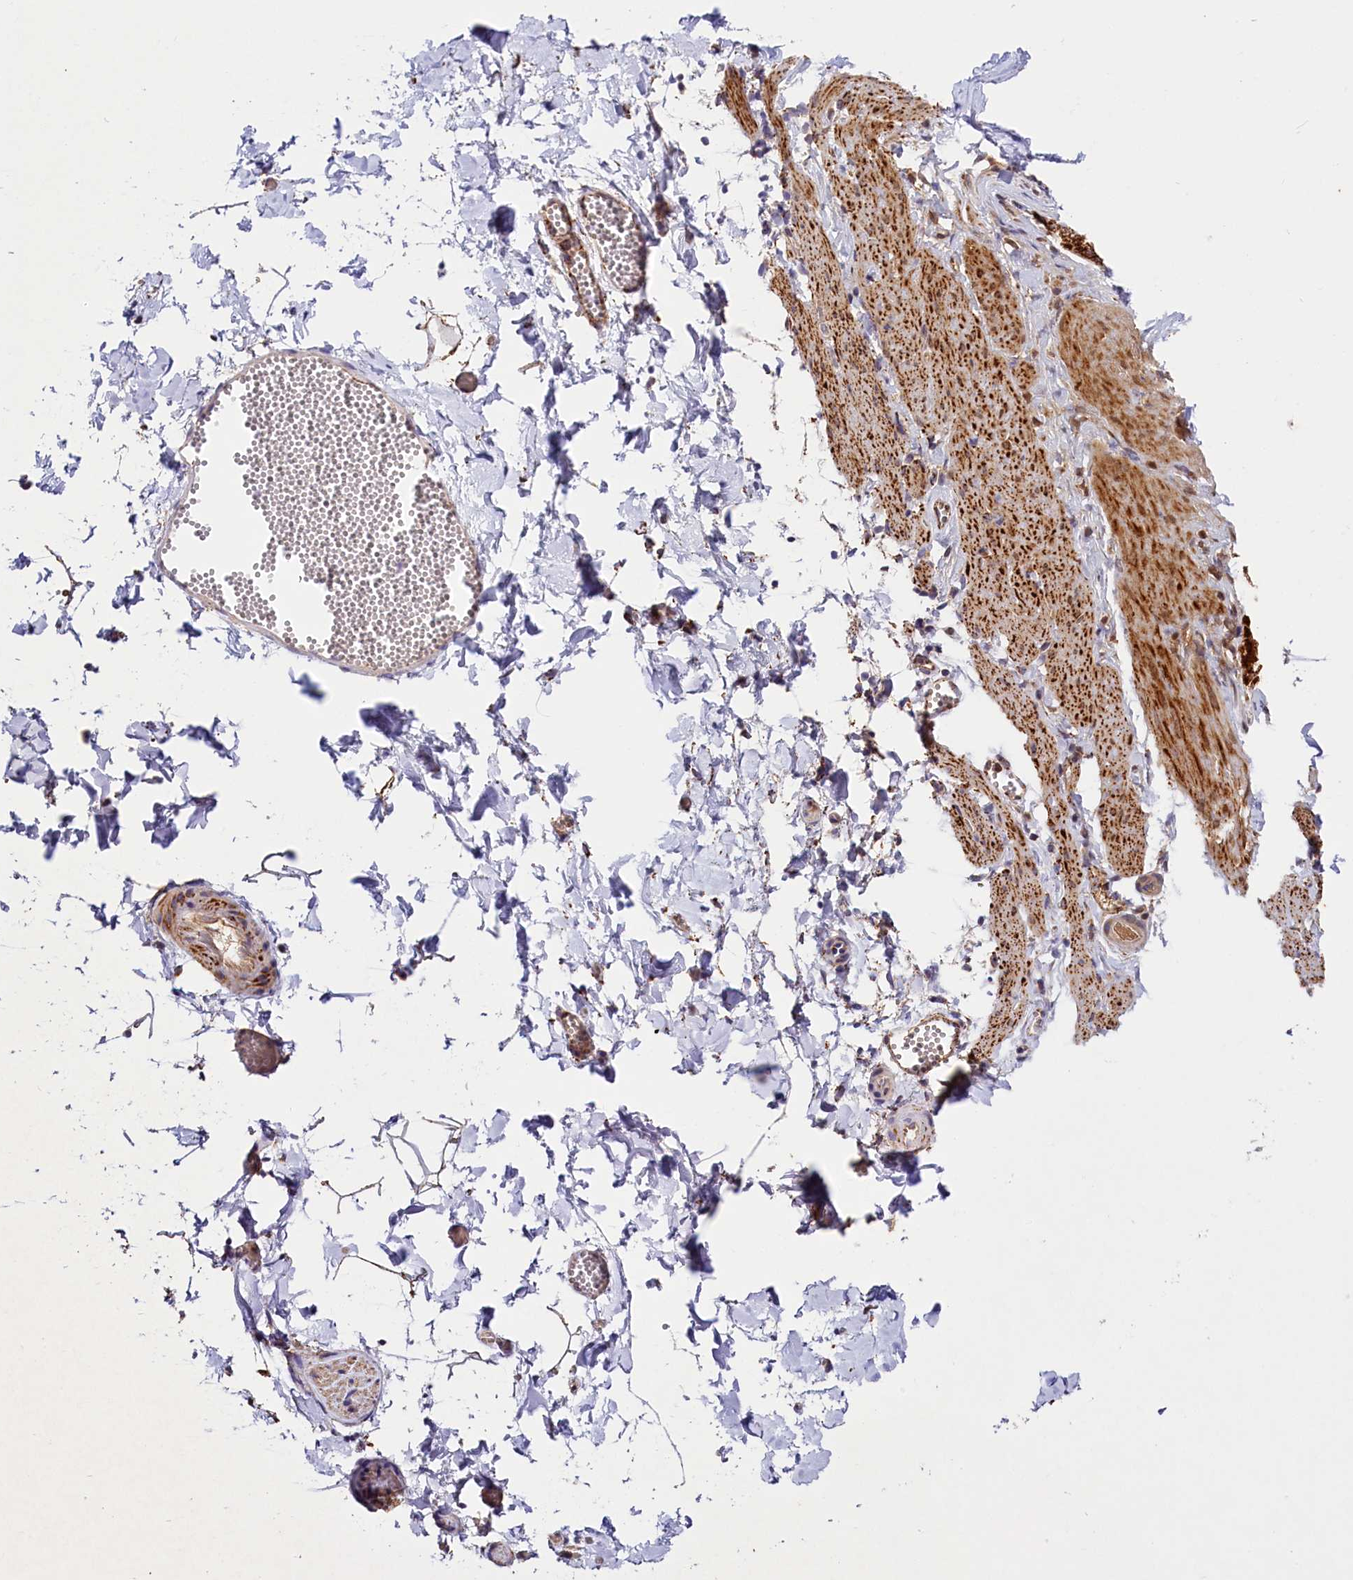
{"staining": {"intensity": "moderate", "quantity": ">75%", "location": "cytoplasmic/membranous"}, "tissue": "adipose tissue", "cell_type": "Adipocytes", "image_type": "normal", "snomed": [{"axis": "morphology", "description": "Normal tissue, NOS"}, {"axis": "topography", "description": "Gallbladder"}, {"axis": "topography", "description": "Peripheral nerve tissue"}], "caption": "A brown stain shows moderate cytoplasmic/membranous expression of a protein in adipocytes of normal adipose tissue. The staining was performed using DAB (3,3'-diaminobenzidine) to visualize the protein expression in brown, while the nuclei were stained in blue with hematoxylin (Magnification: 20x).", "gene": "AKTIP", "patient": {"sex": "male", "age": 38}}